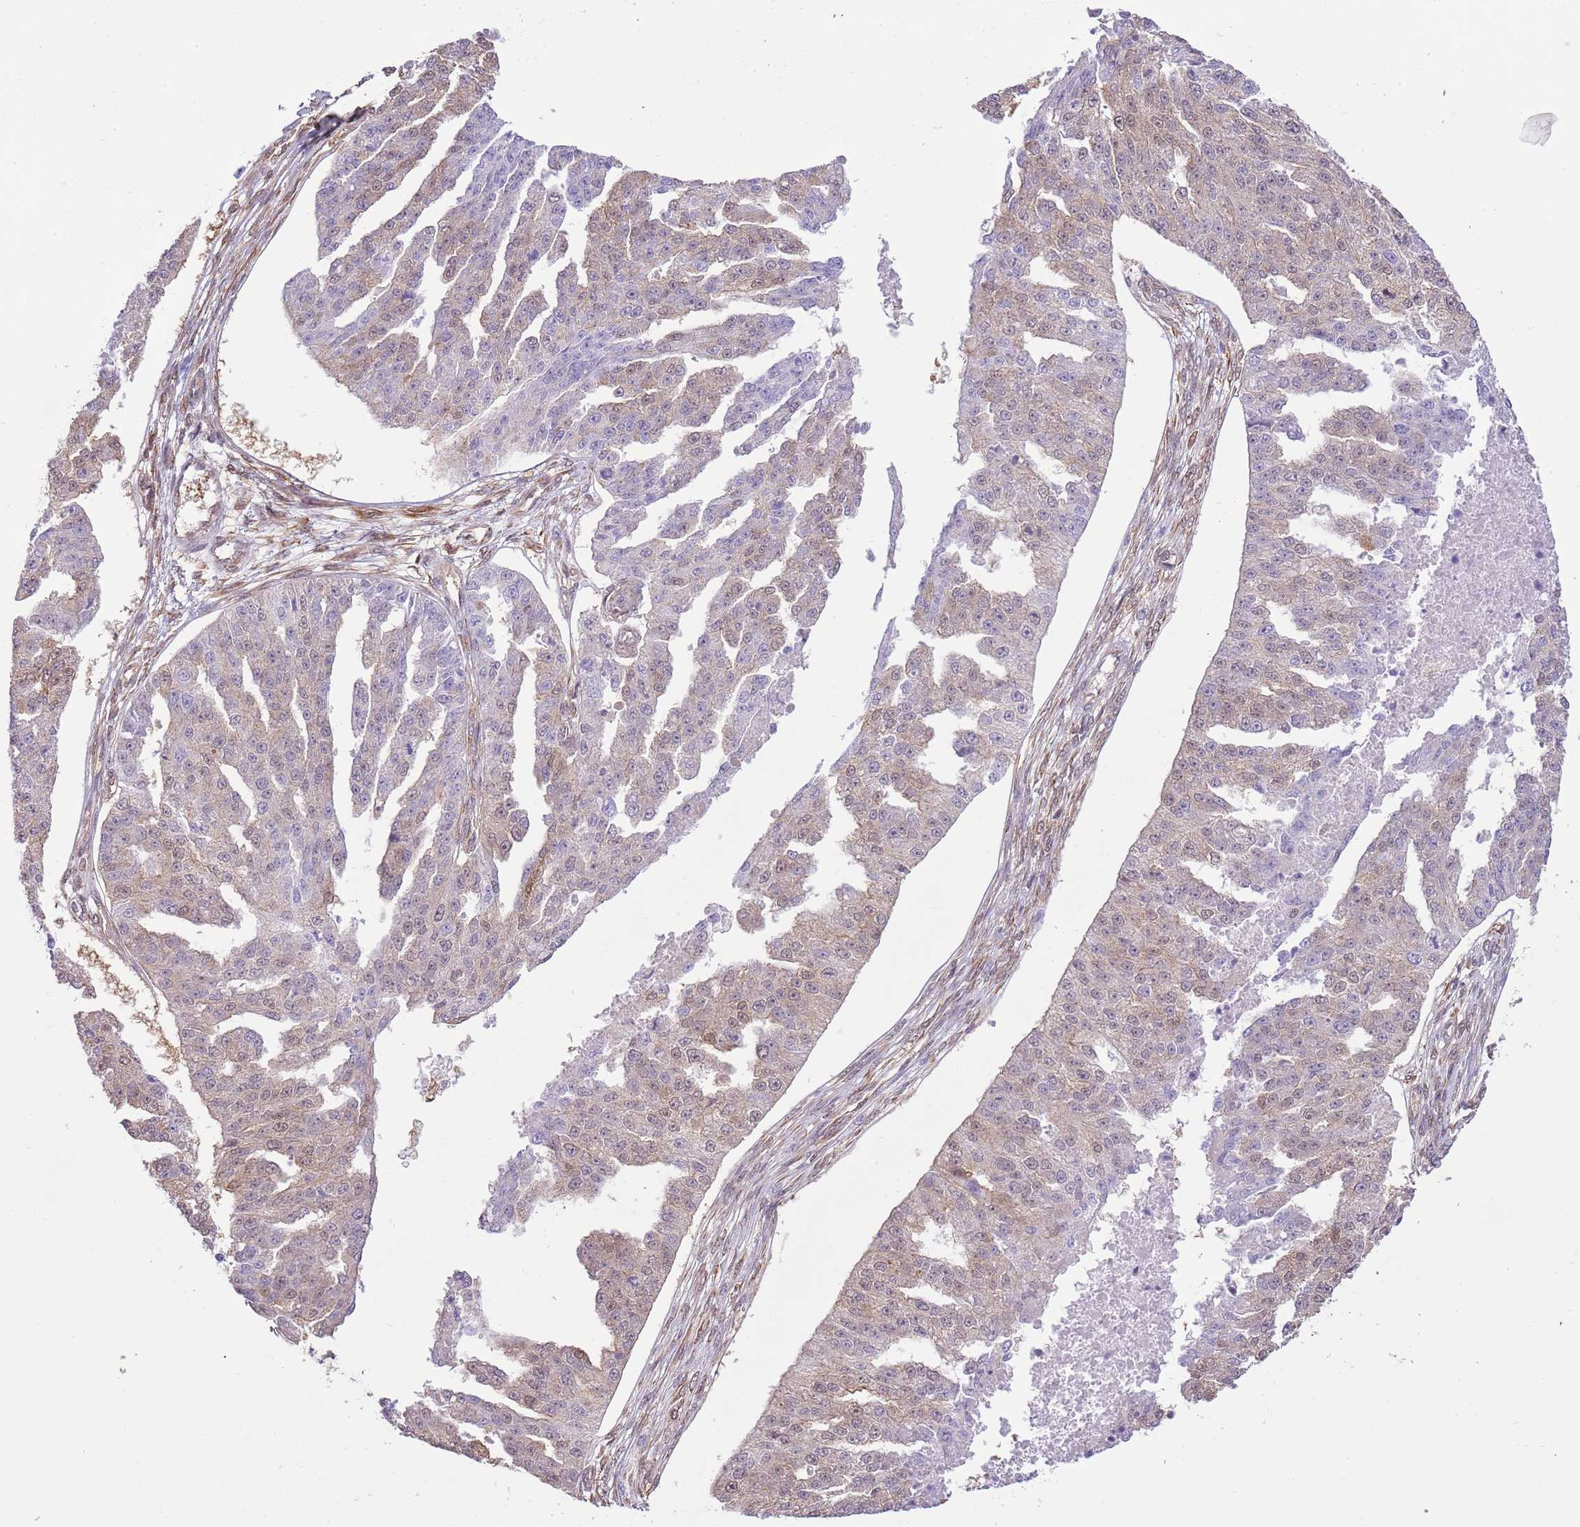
{"staining": {"intensity": "weak", "quantity": "<25%", "location": "cytoplasmic/membranous,nuclear"}, "tissue": "ovarian cancer", "cell_type": "Tumor cells", "image_type": "cancer", "snomed": [{"axis": "morphology", "description": "Cystadenocarcinoma, serous, NOS"}, {"axis": "topography", "description": "Ovary"}], "caption": "The micrograph exhibits no significant expression in tumor cells of ovarian cancer (serous cystadenocarcinoma).", "gene": "NSFL1C", "patient": {"sex": "female", "age": 58}}